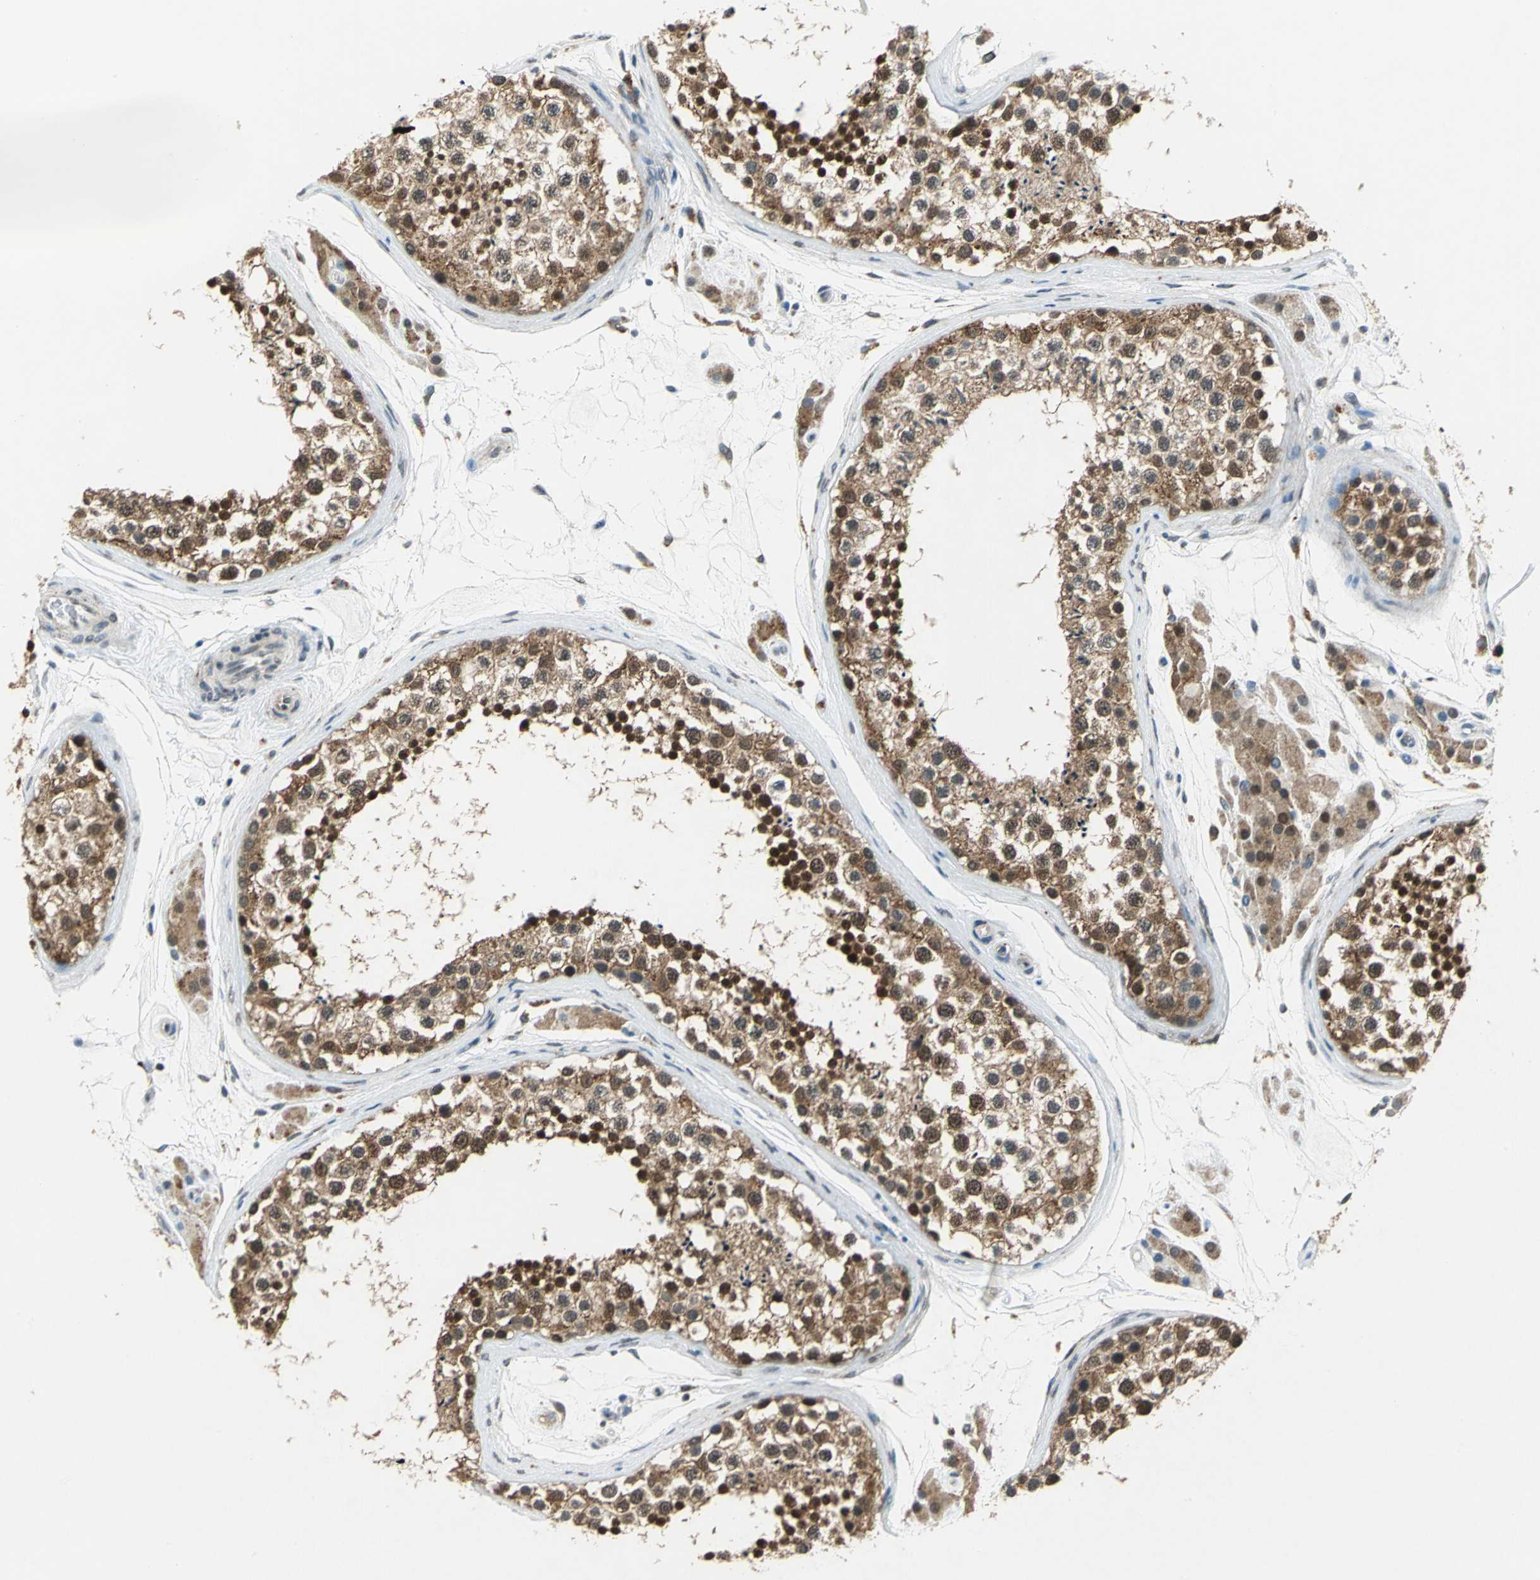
{"staining": {"intensity": "moderate", "quantity": ">75%", "location": "cytoplasmic/membranous,nuclear"}, "tissue": "testis", "cell_type": "Cells in seminiferous ducts", "image_type": "normal", "snomed": [{"axis": "morphology", "description": "Normal tissue, NOS"}, {"axis": "topography", "description": "Testis"}], "caption": "A medium amount of moderate cytoplasmic/membranous,nuclear staining is seen in approximately >75% of cells in seminiferous ducts in unremarkable testis. (IHC, brightfield microscopy, high magnification).", "gene": "PIN1", "patient": {"sex": "male", "age": 46}}